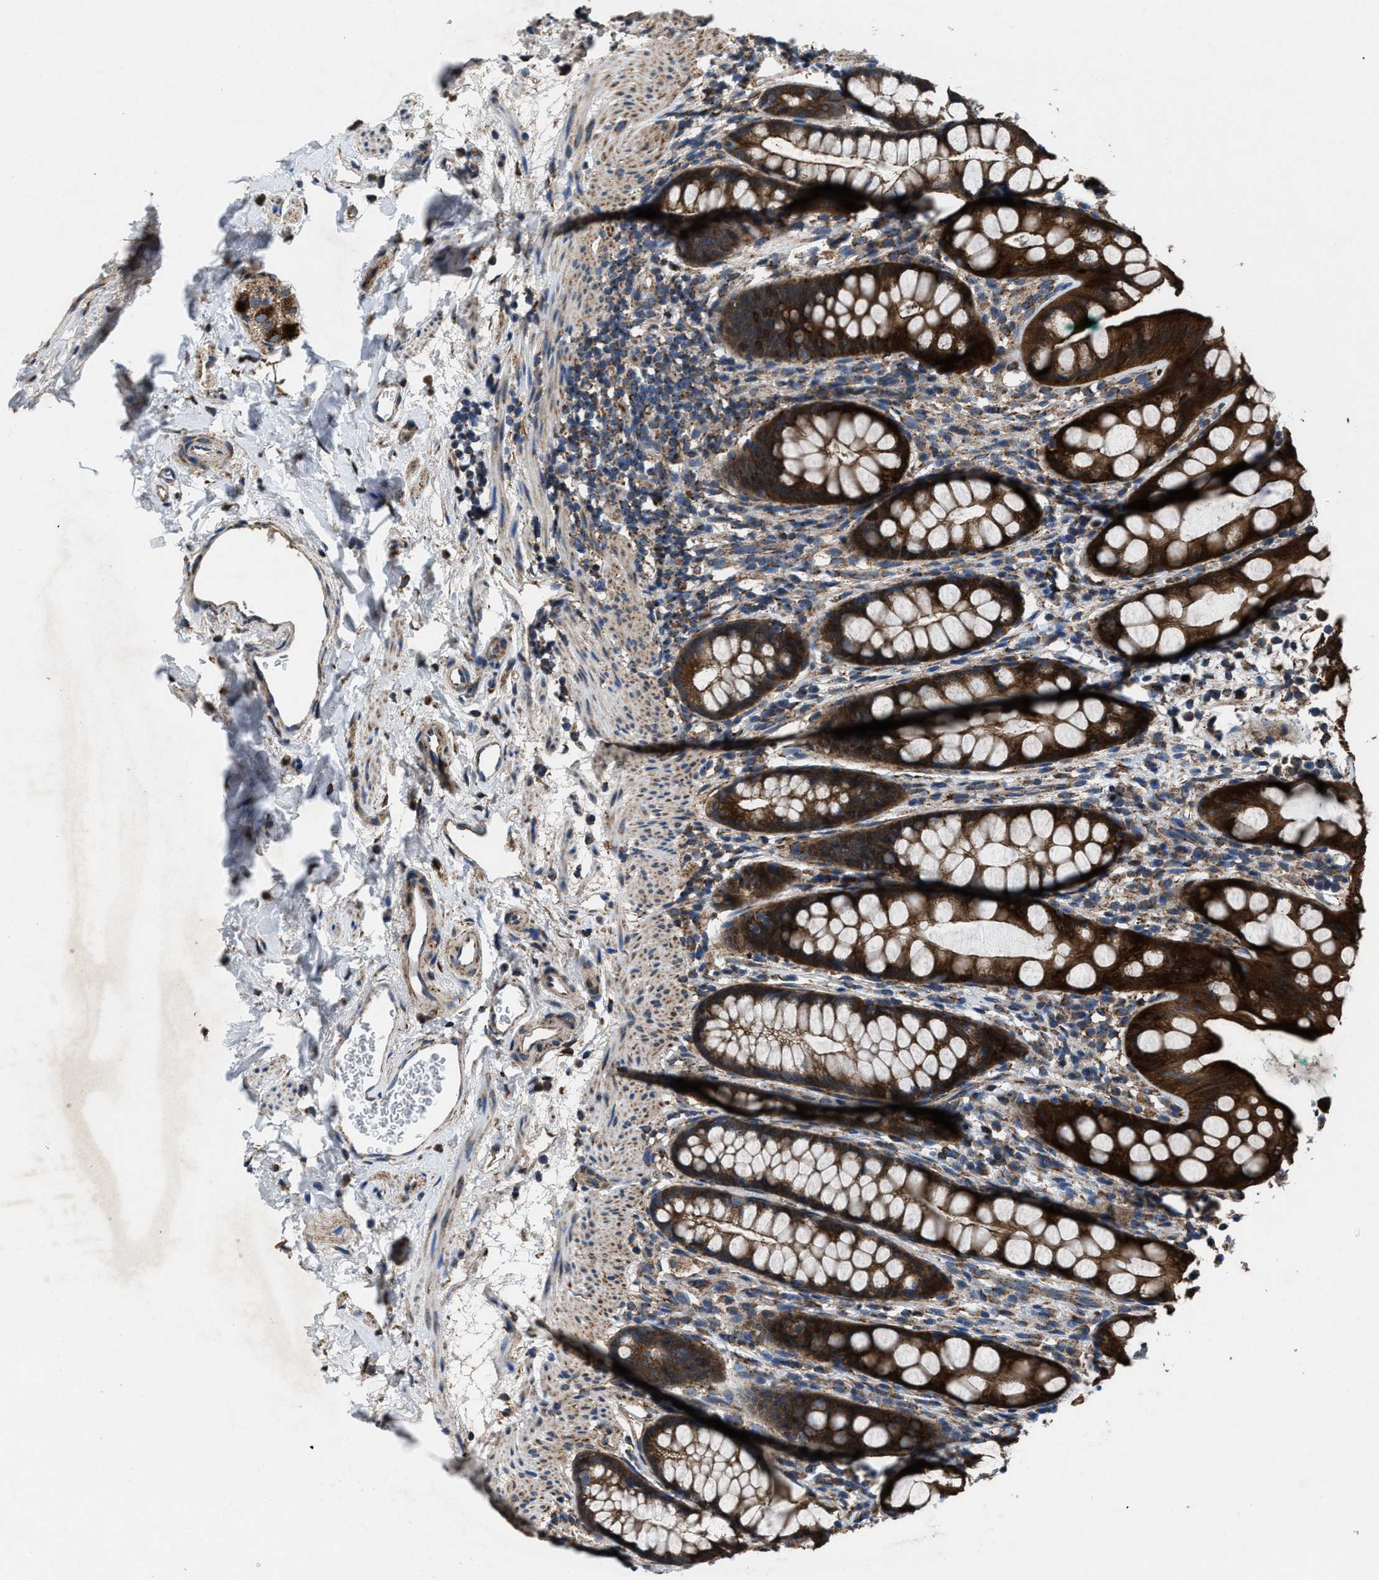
{"staining": {"intensity": "strong", "quantity": ">75%", "location": "cytoplasmic/membranous"}, "tissue": "rectum", "cell_type": "Glandular cells", "image_type": "normal", "snomed": [{"axis": "morphology", "description": "Normal tissue, NOS"}, {"axis": "topography", "description": "Rectum"}], "caption": "Benign rectum demonstrates strong cytoplasmic/membranous expression in approximately >75% of glandular cells, visualized by immunohistochemistry. Nuclei are stained in blue.", "gene": "PDP1", "patient": {"sex": "female", "age": 65}}